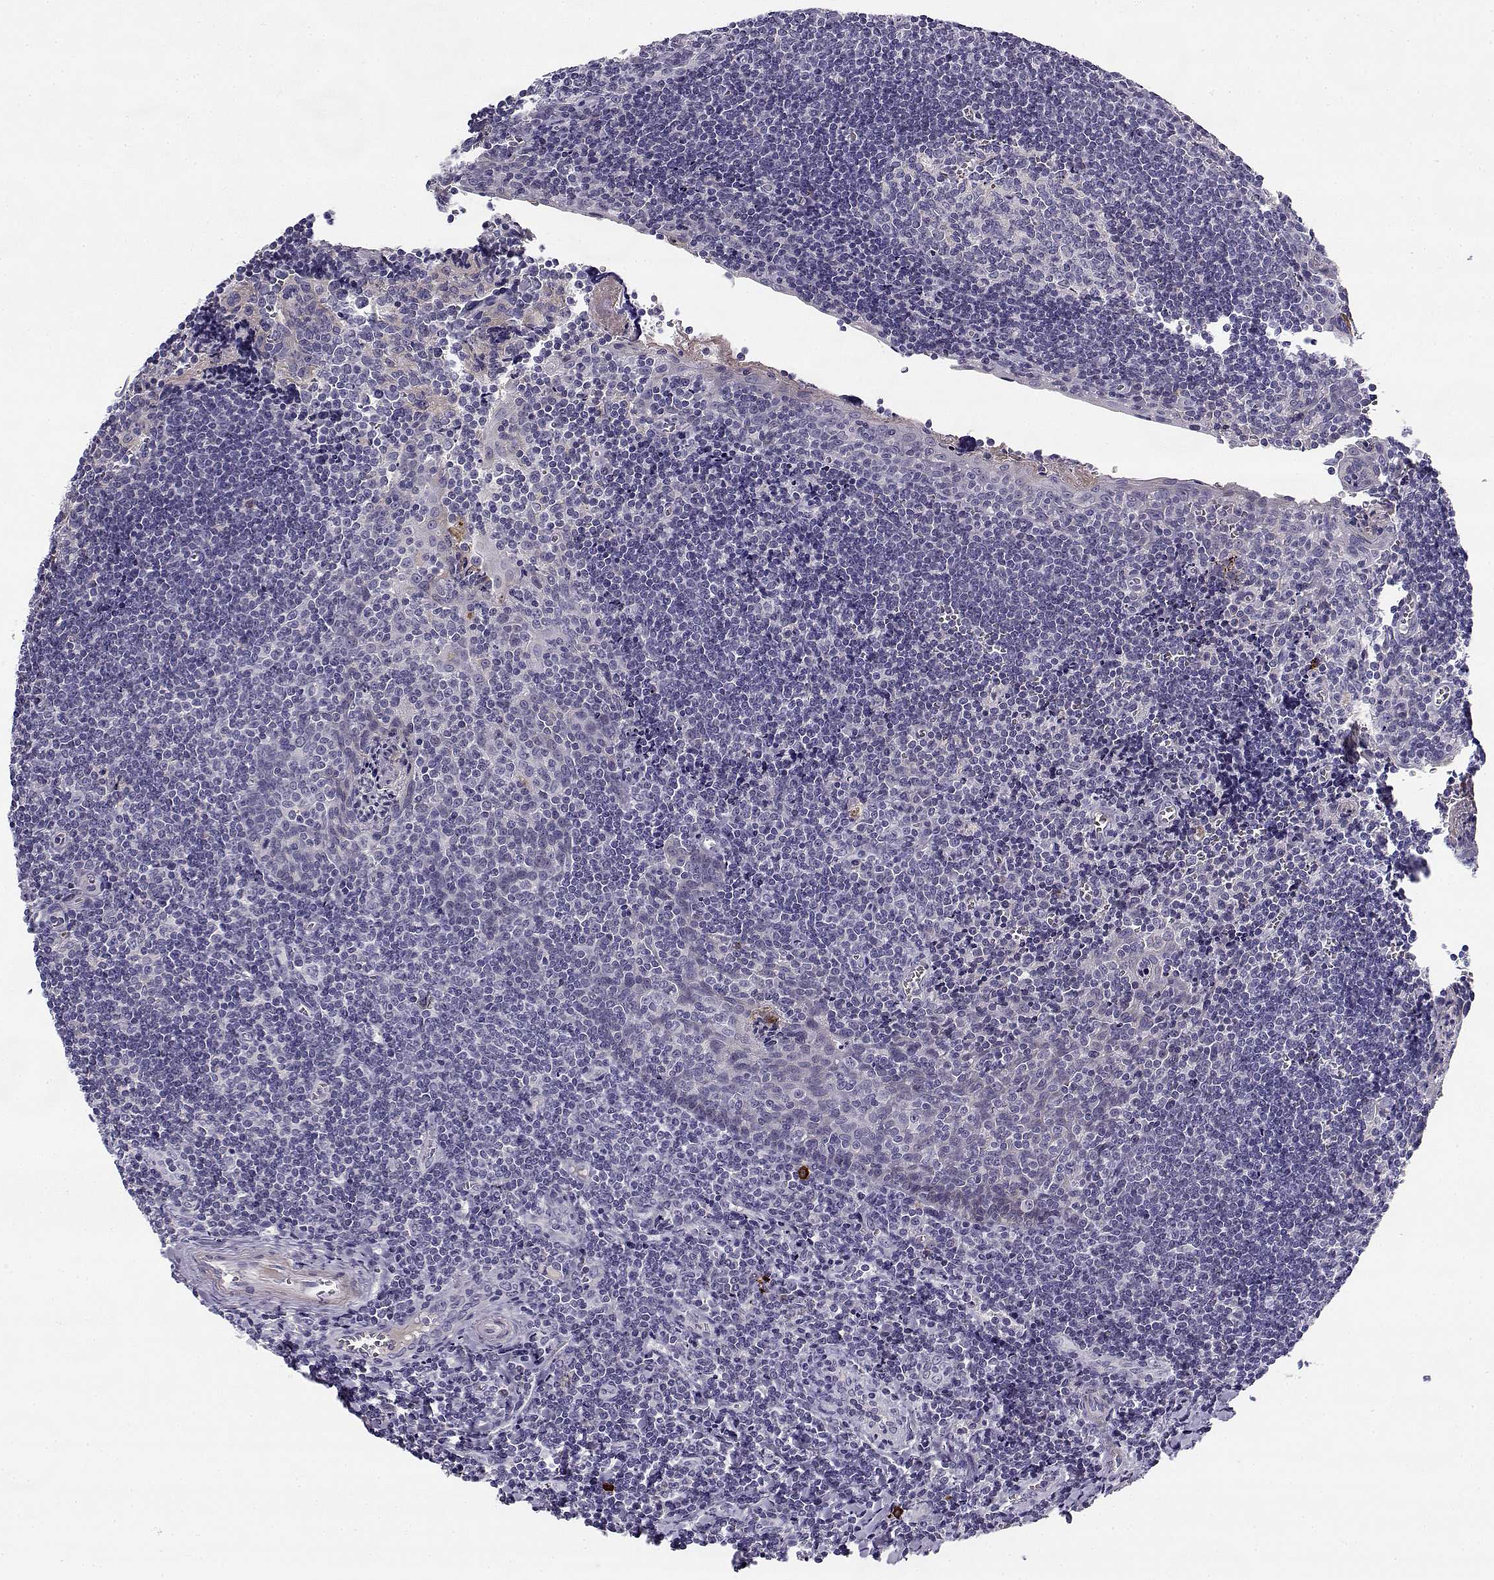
{"staining": {"intensity": "negative", "quantity": "none", "location": "none"}, "tissue": "tonsil", "cell_type": "Germinal center cells", "image_type": "normal", "snomed": [{"axis": "morphology", "description": "Normal tissue, NOS"}, {"axis": "morphology", "description": "Inflammation, NOS"}, {"axis": "topography", "description": "Tonsil"}], "caption": "Unremarkable tonsil was stained to show a protein in brown. There is no significant positivity in germinal center cells. (DAB immunohistochemistry (IHC) visualized using brightfield microscopy, high magnification).", "gene": "CREB3L3", "patient": {"sex": "female", "age": 31}}